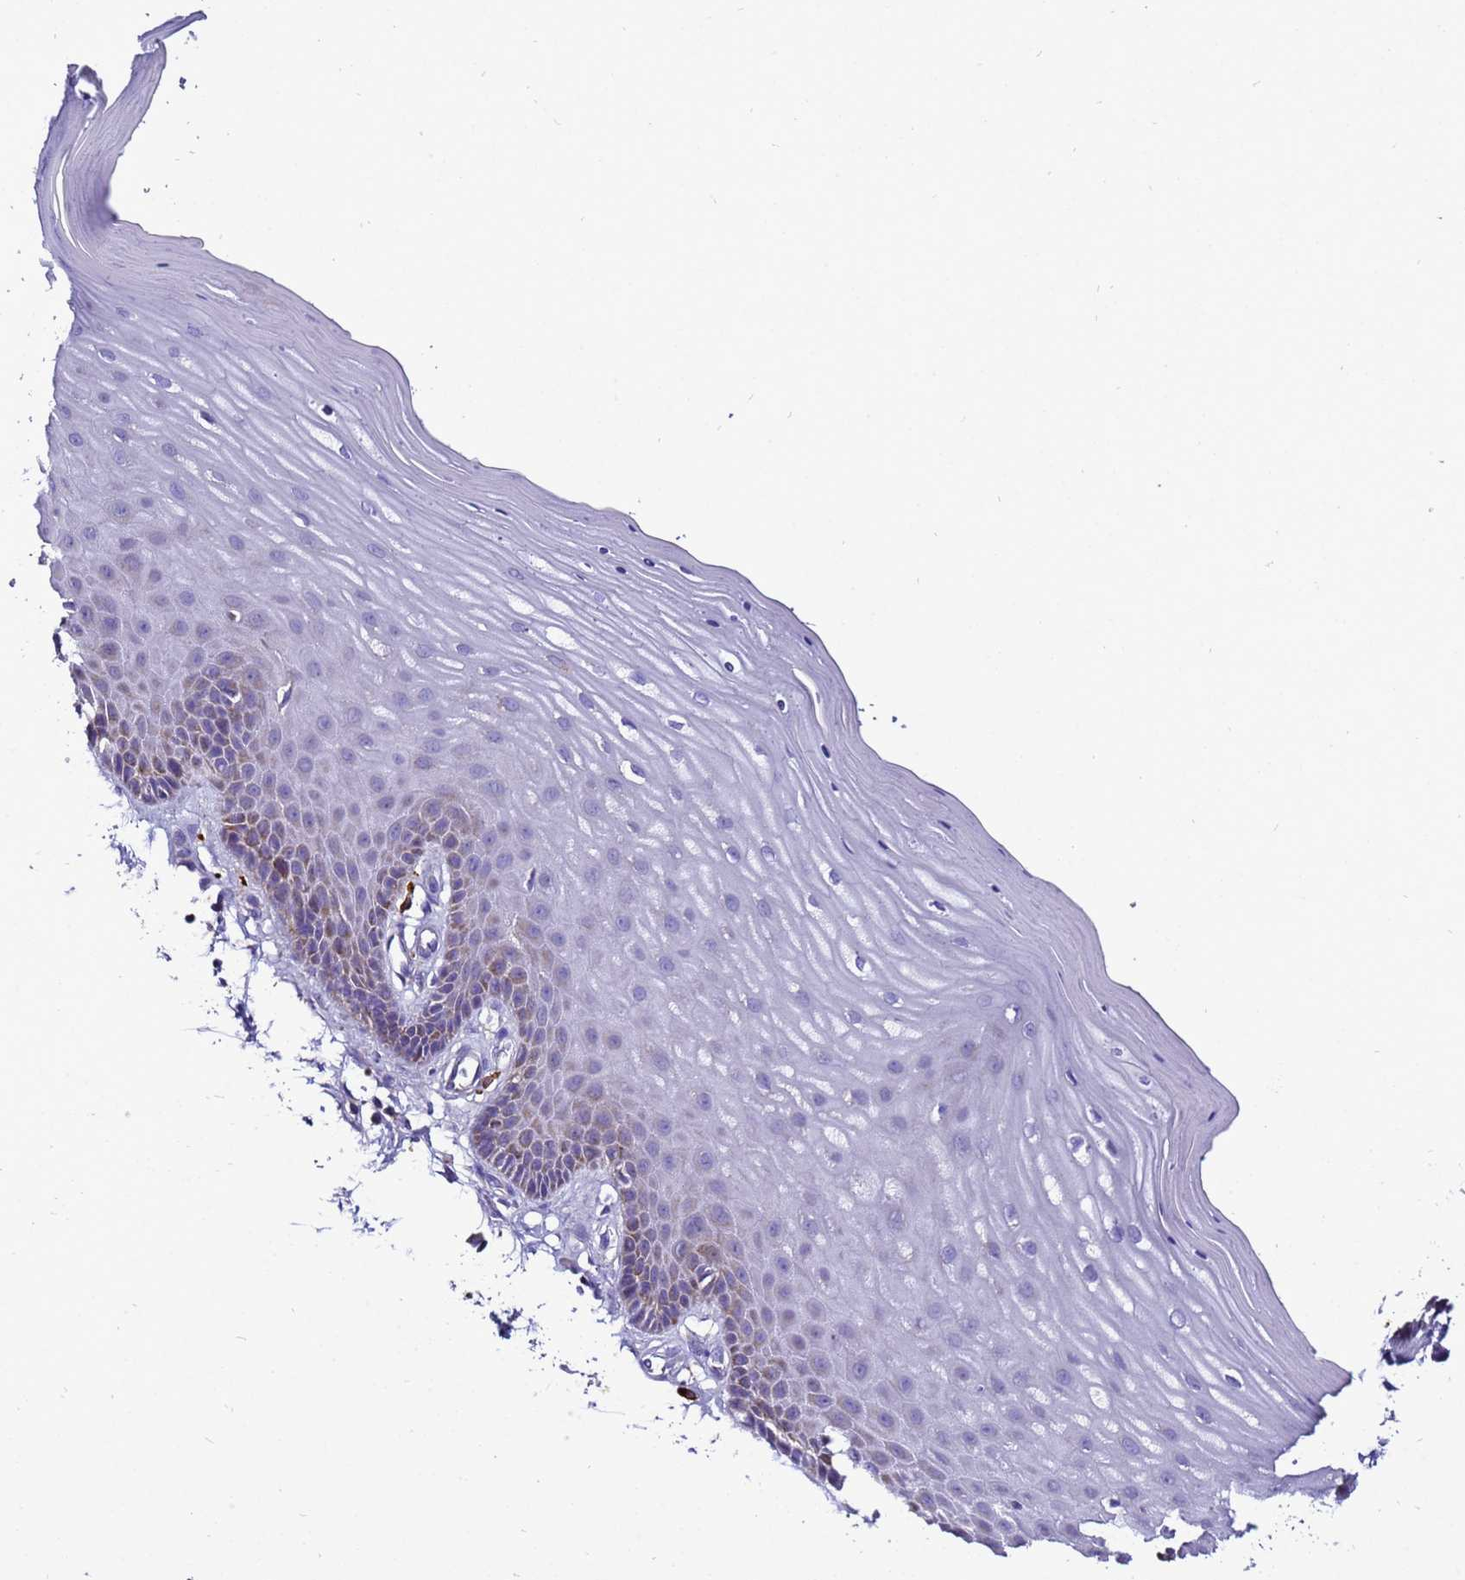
{"staining": {"intensity": "weak", "quantity": "<25%", "location": "cytoplasmic/membranous"}, "tissue": "cervix", "cell_type": "Glandular cells", "image_type": "normal", "snomed": [{"axis": "morphology", "description": "Normal tissue, NOS"}, {"axis": "topography", "description": "Cervix"}], "caption": "Glandular cells show no significant positivity in normal cervix. The staining was performed using DAB to visualize the protein expression in brown, while the nuclei were stained in blue with hematoxylin (Magnification: 20x).", "gene": "HIGD2A", "patient": {"sex": "female", "age": 55}}